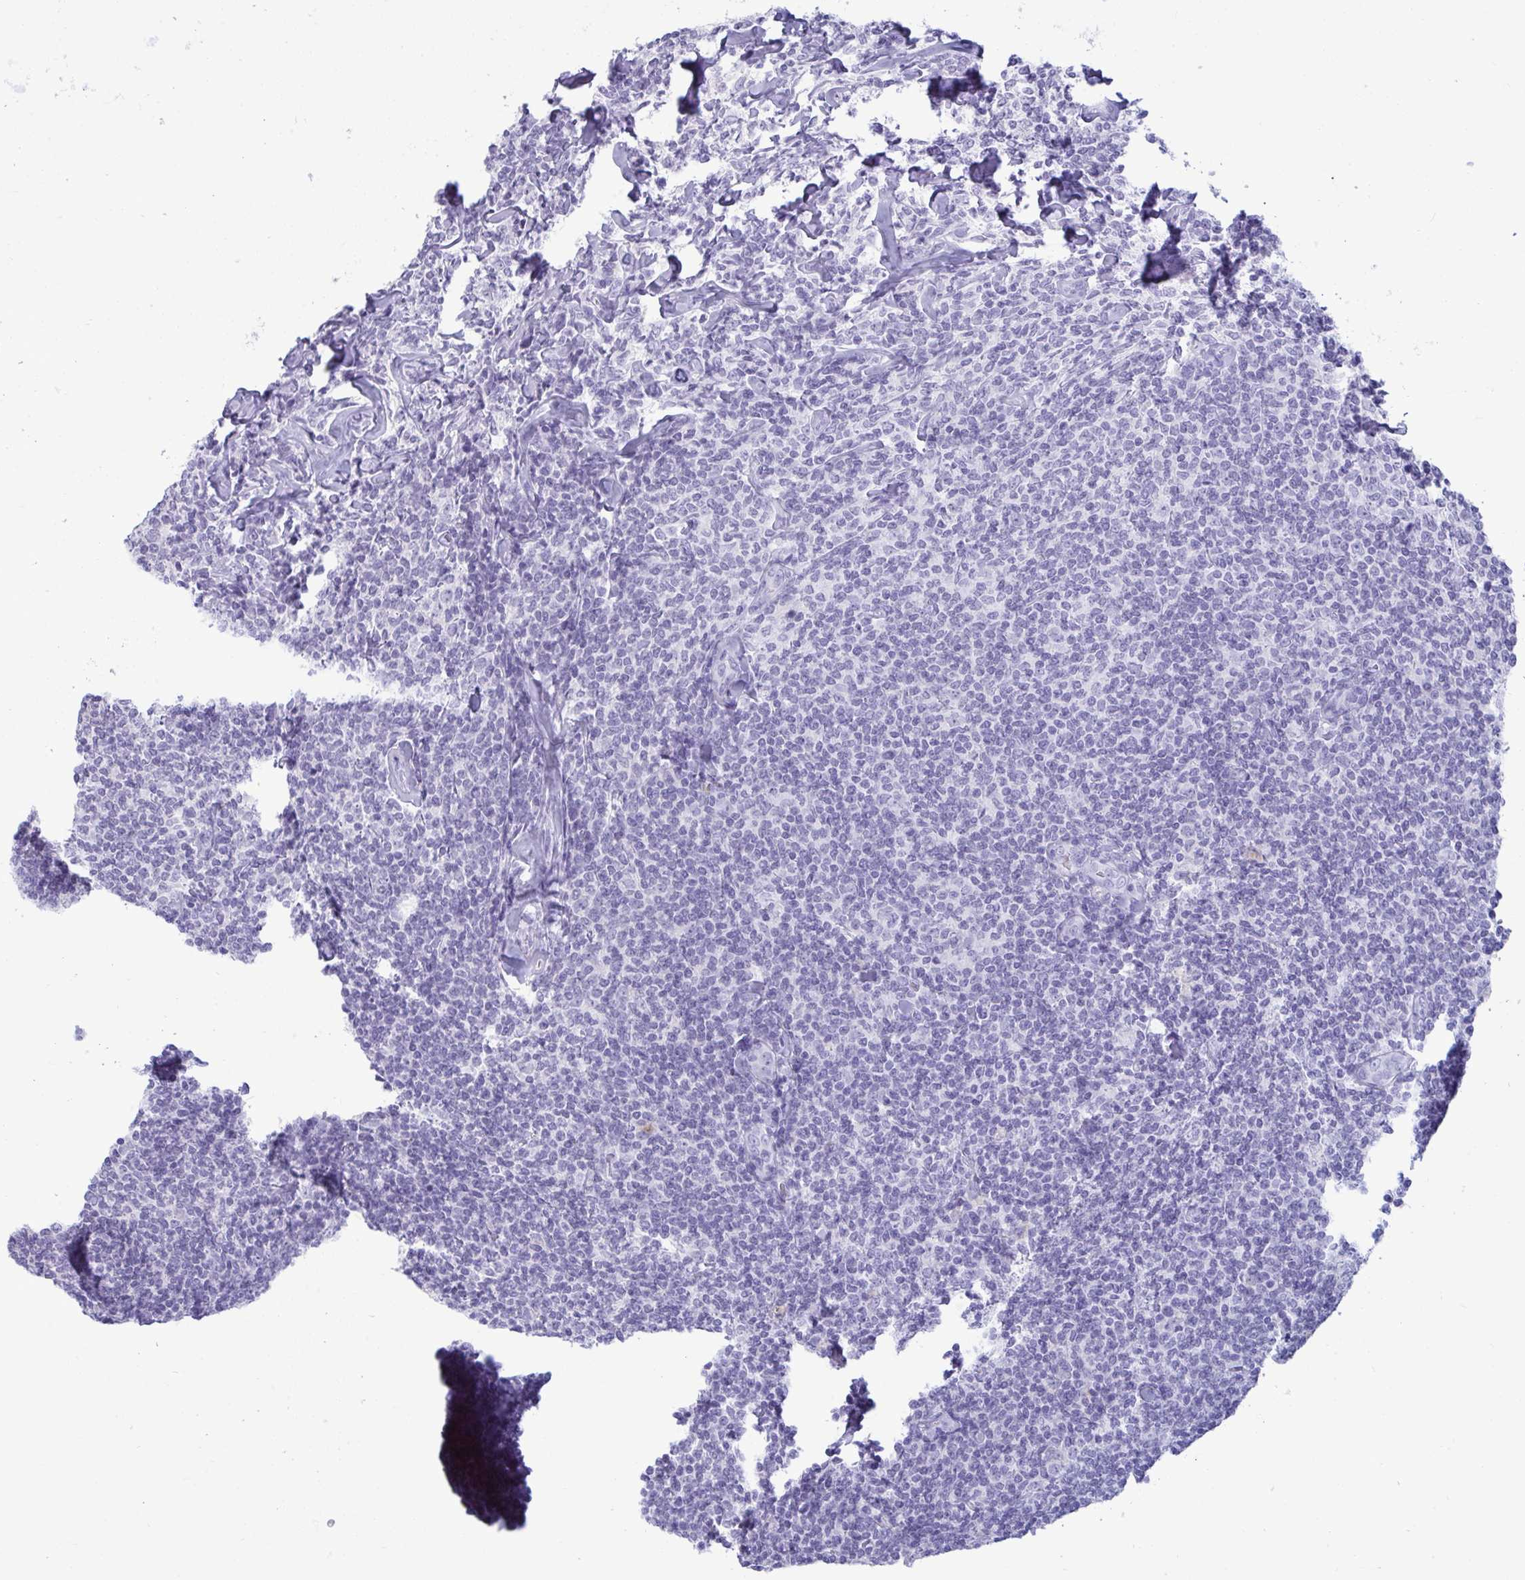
{"staining": {"intensity": "negative", "quantity": "none", "location": "none"}, "tissue": "lymphoma", "cell_type": "Tumor cells", "image_type": "cancer", "snomed": [{"axis": "morphology", "description": "Malignant lymphoma, non-Hodgkin's type, Low grade"}, {"axis": "topography", "description": "Lymph node"}], "caption": "Histopathology image shows no protein staining in tumor cells of lymphoma tissue.", "gene": "ANKRD60", "patient": {"sex": "female", "age": 56}}